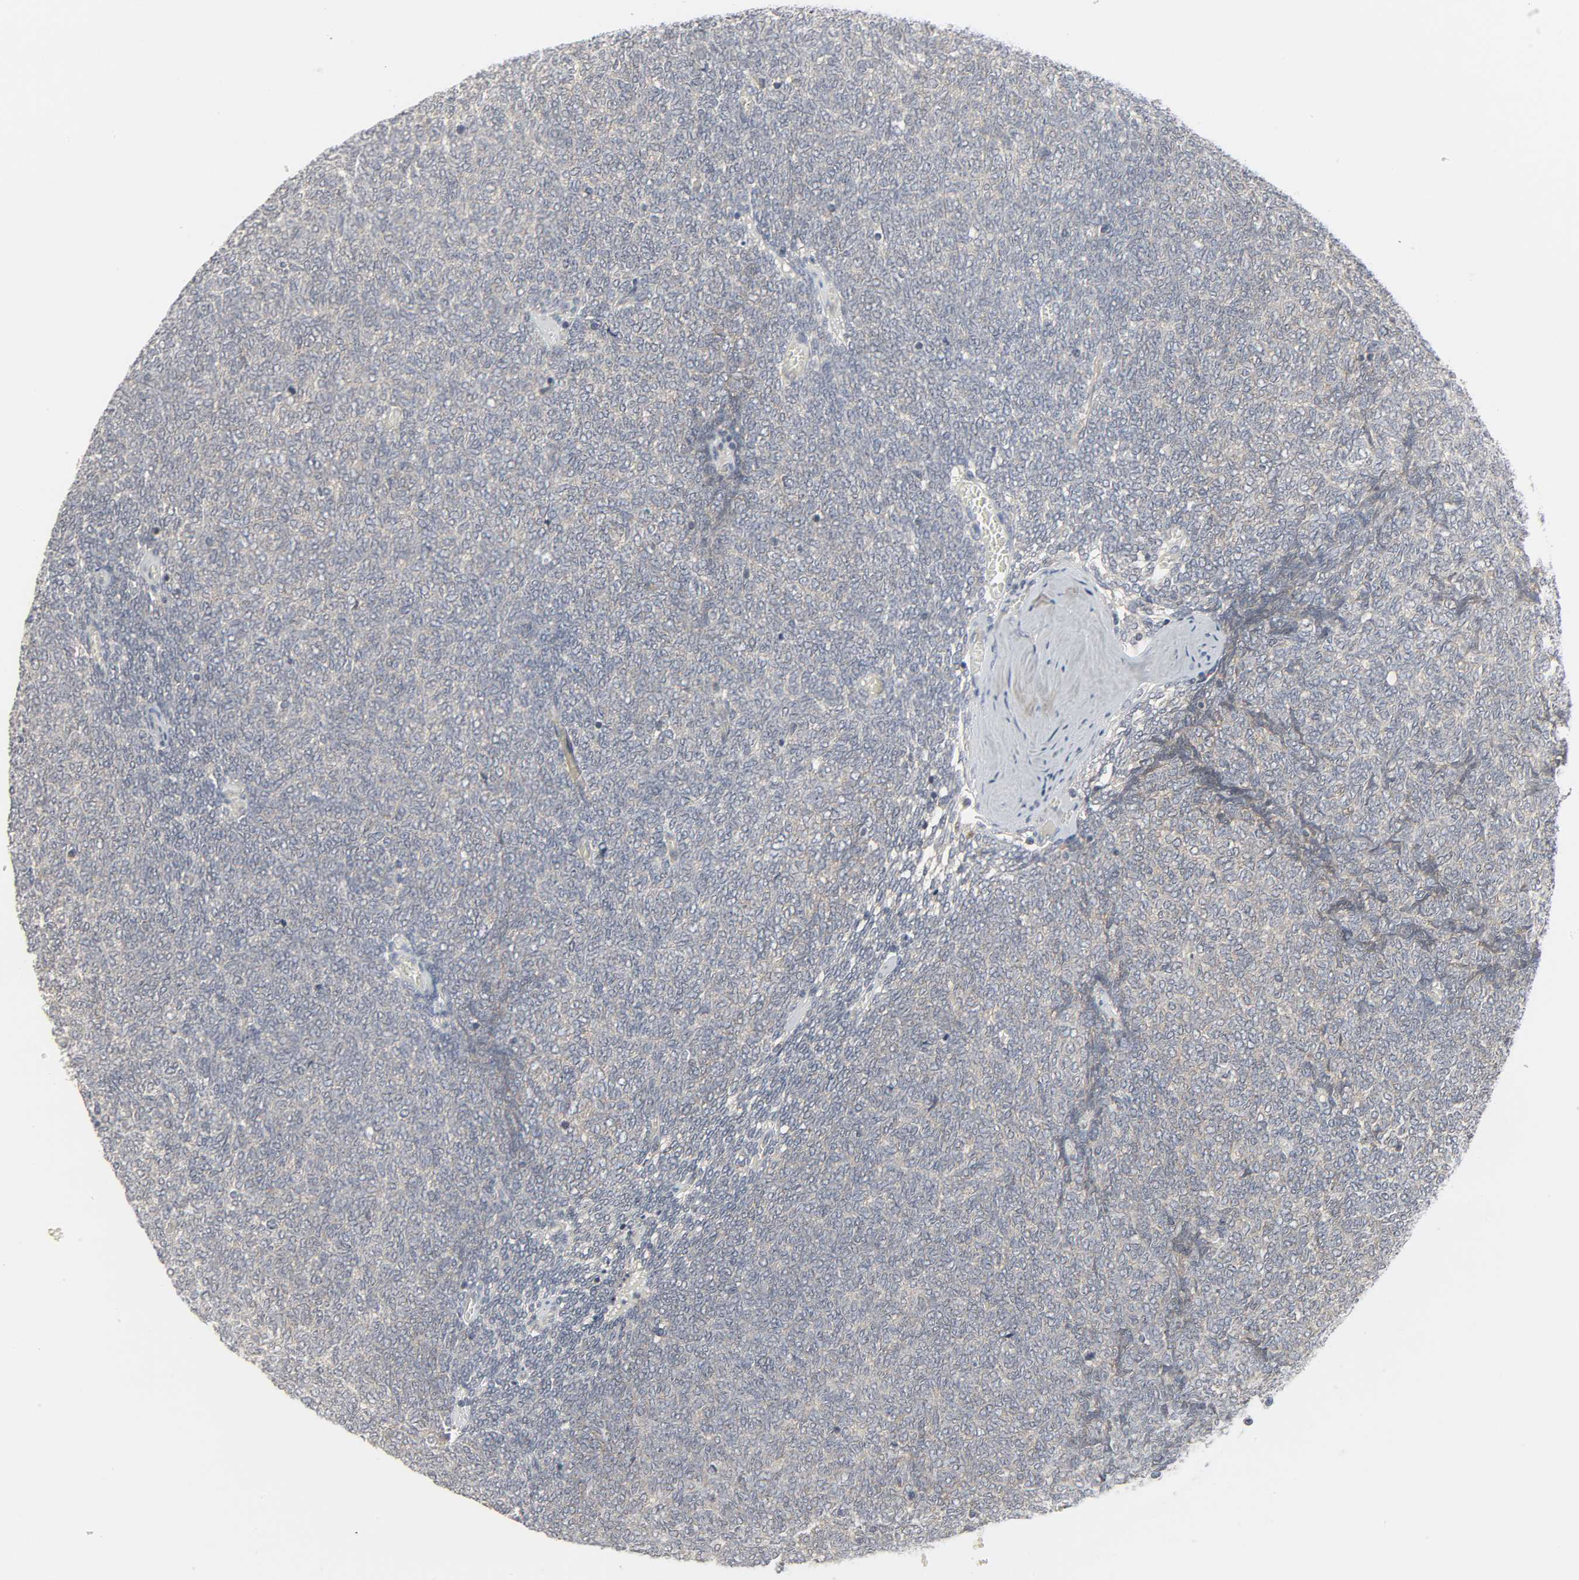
{"staining": {"intensity": "weak", "quantity": "25%-75%", "location": "cytoplasmic/membranous"}, "tissue": "renal cancer", "cell_type": "Tumor cells", "image_type": "cancer", "snomed": [{"axis": "morphology", "description": "Neoplasm, malignant, NOS"}, {"axis": "topography", "description": "Kidney"}], "caption": "A brown stain highlights weak cytoplasmic/membranous staining of a protein in renal neoplasm (malignant) tumor cells.", "gene": "CLIP1", "patient": {"sex": "male", "age": 28}}